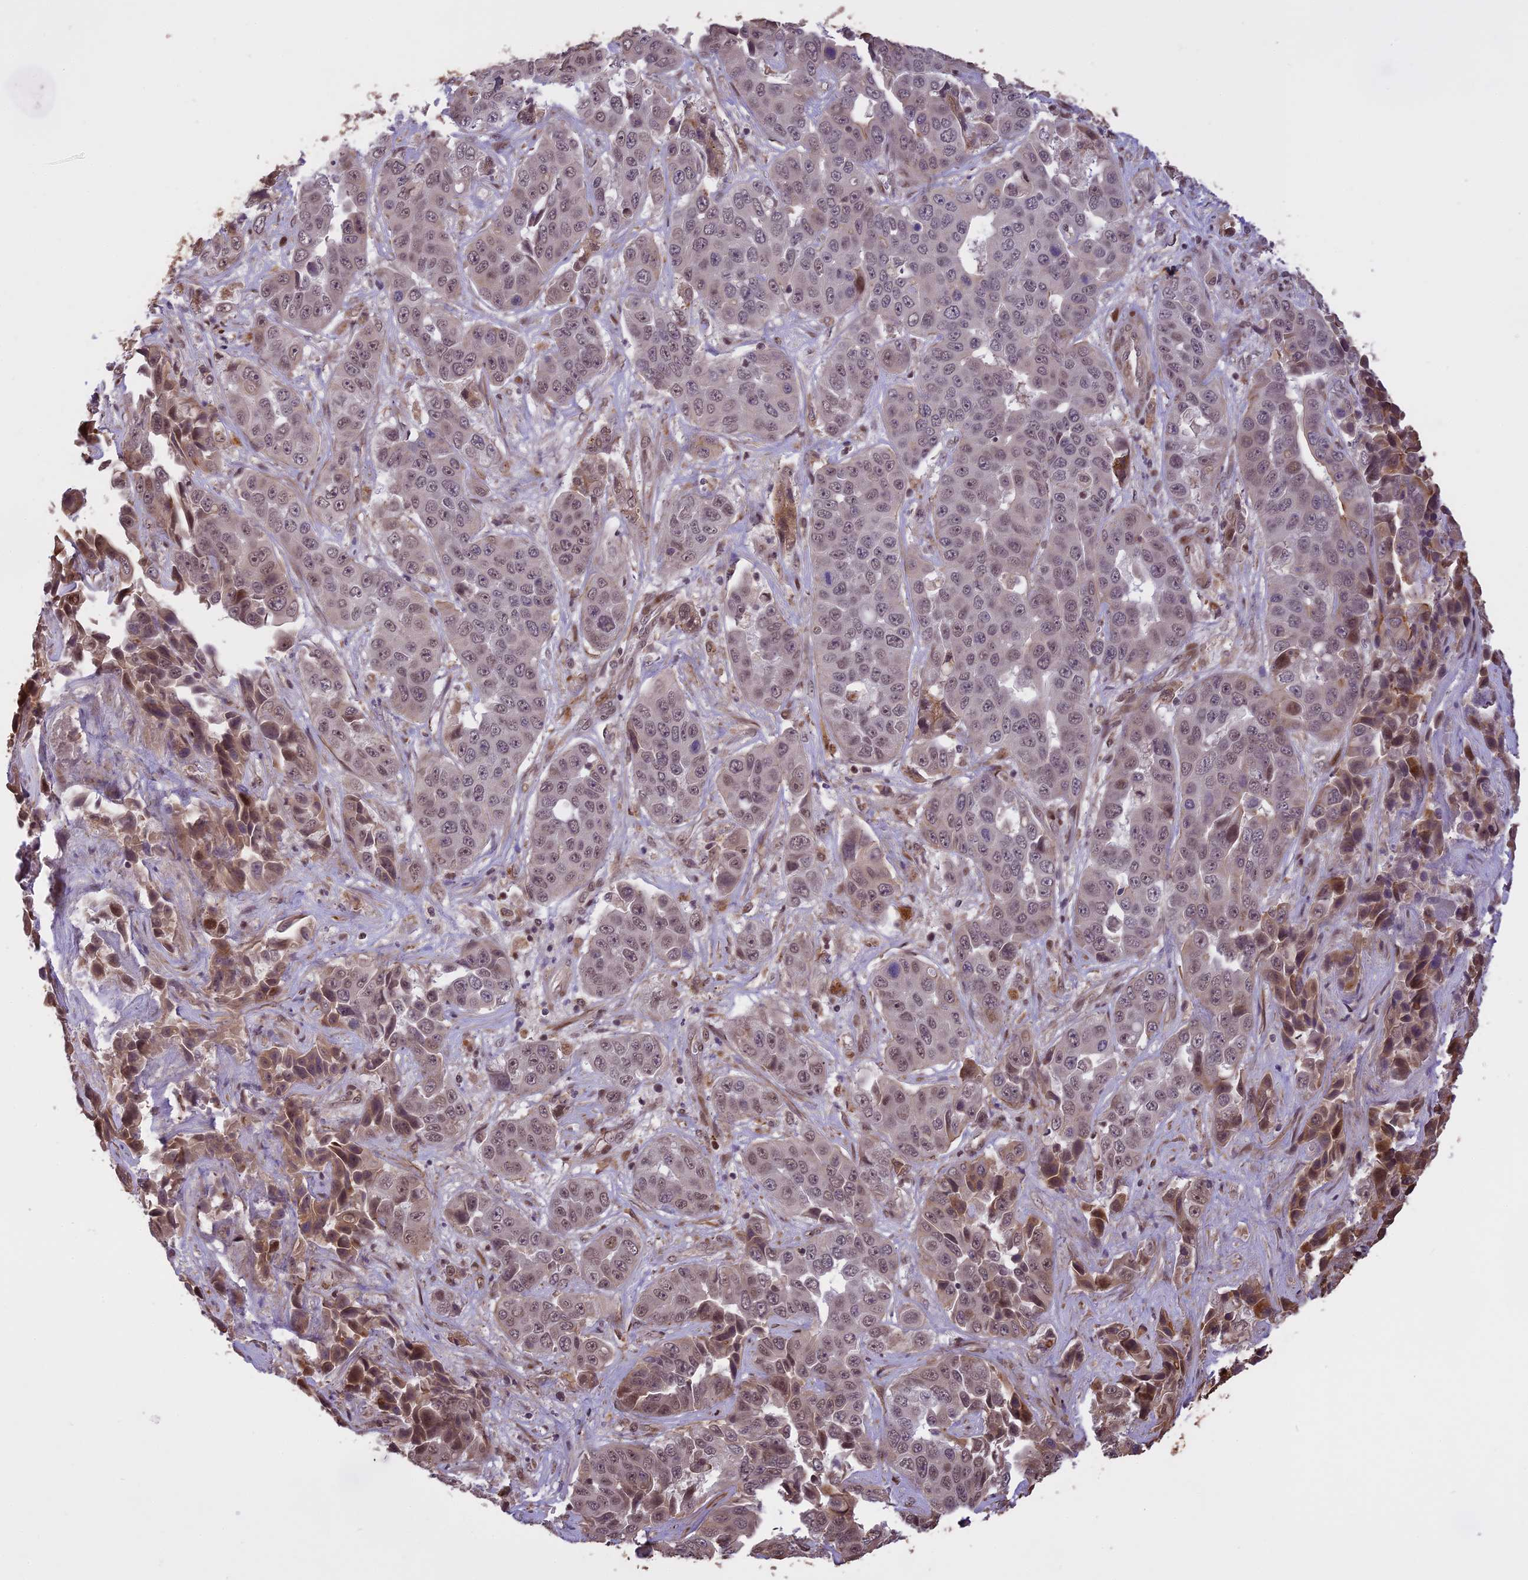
{"staining": {"intensity": "weak", "quantity": "<25%", "location": "cytoplasmic/membranous"}, "tissue": "liver cancer", "cell_type": "Tumor cells", "image_type": "cancer", "snomed": [{"axis": "morphology", "description": "Cholangiocarcinoma"}, {"axis": "topography", "description": "Liver"}], "caption": "Immunohistochemistry micrograph of human liver cancer (cholangiocarcinoma) stained for a protein (brown), which exhibits no positivity in tumor cells.", "gene": "PRELID2", "patient": {"sex": "female", "age": 52}}